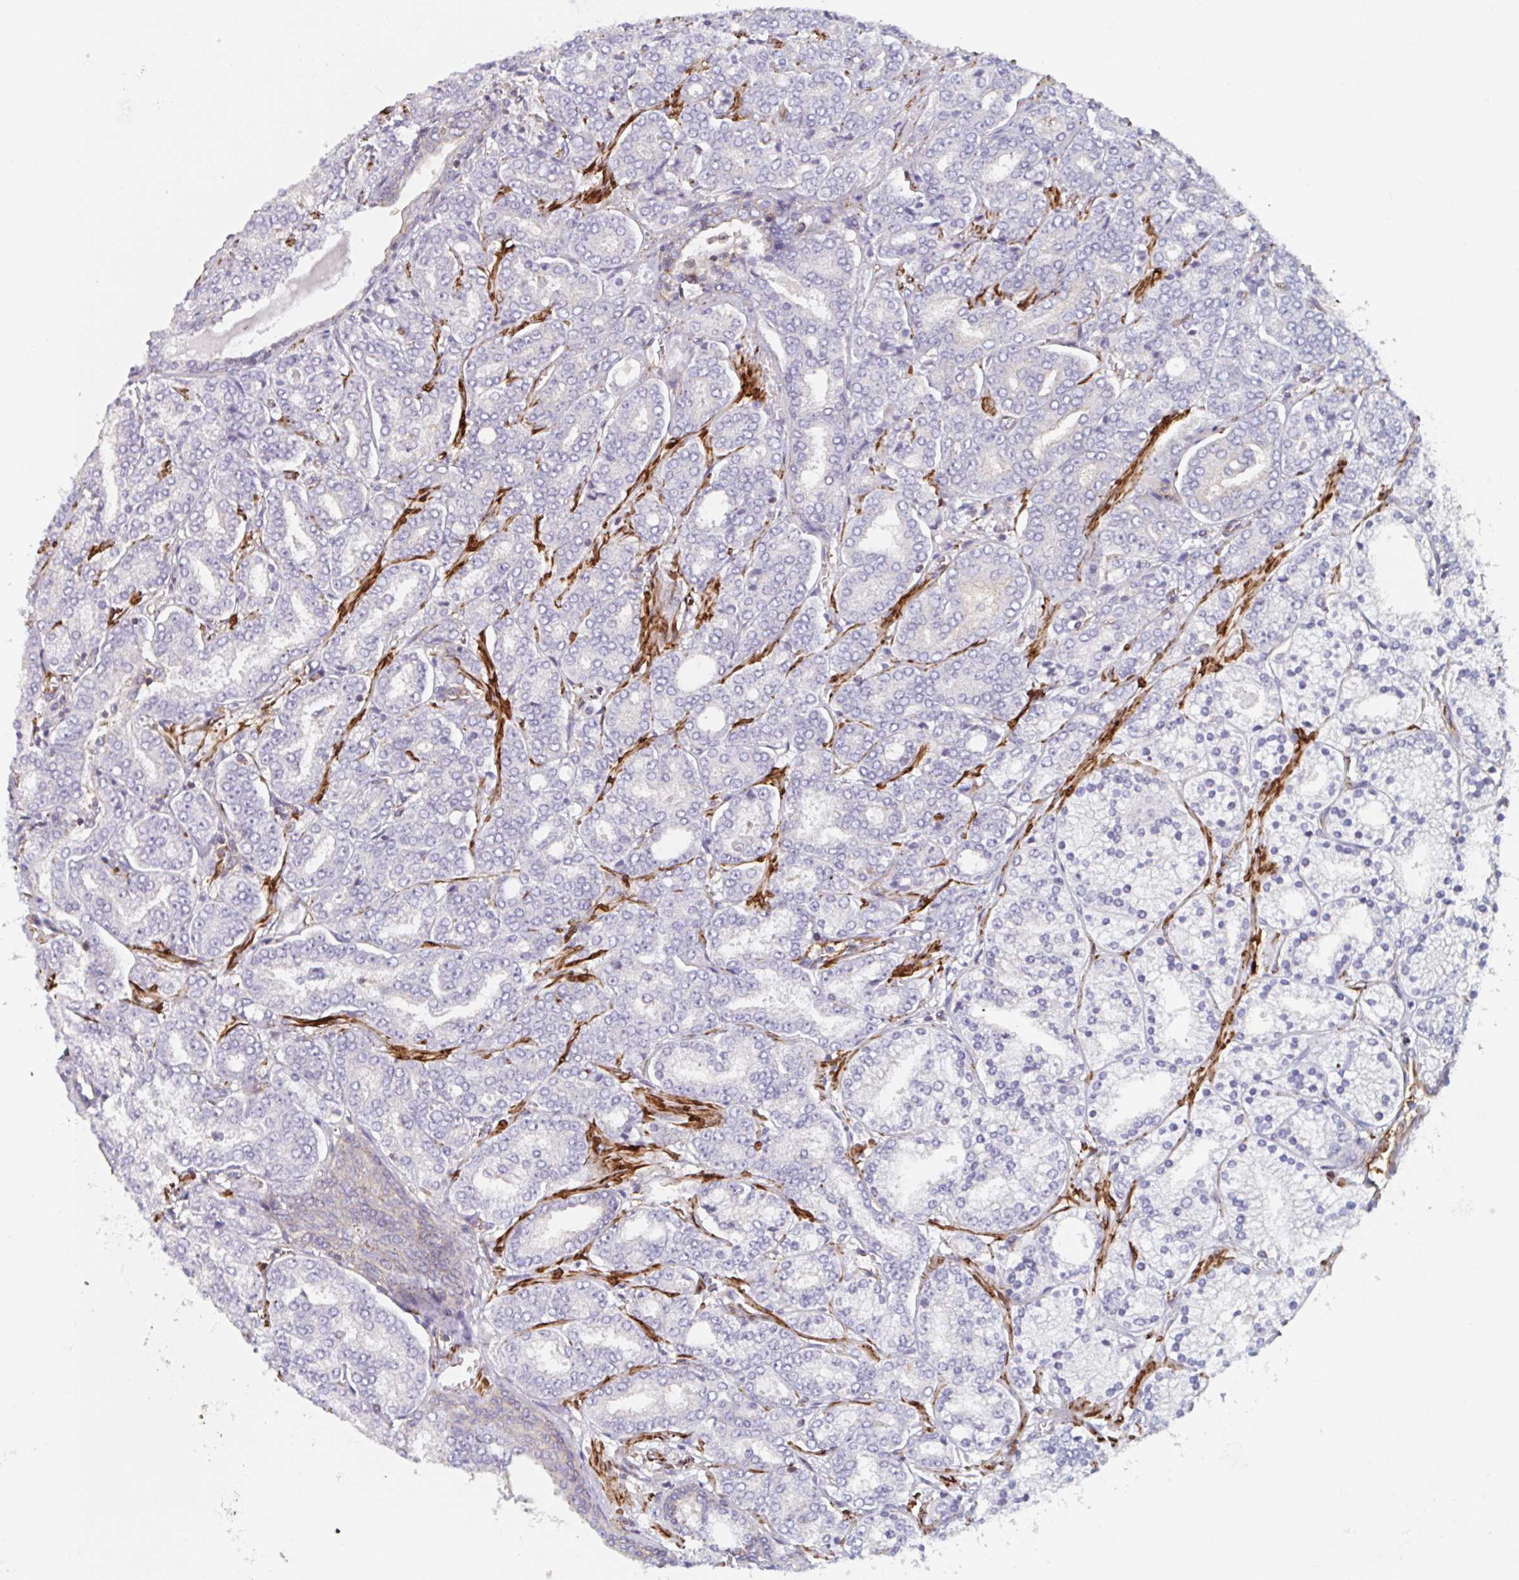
{"staining": {"intensity": "negative", "quantity": "none", "location": "none"}, "tissue": "prostate cancer", "cell_type": "Tumor cells", "image_type": "cancer", "snomed": [{"axis": "morphology", "description": "Adenocarcinoma, High grade"}, {"axis": "topography", "description": "Prostate"}], "caption": "This is an IHC photomicrograph of prostate cancer (high-grade adenocarcinoma). There is no staining in tumor cells.", "gene": "SHISA7", "patient": {"sex": "male", "age": 72}}